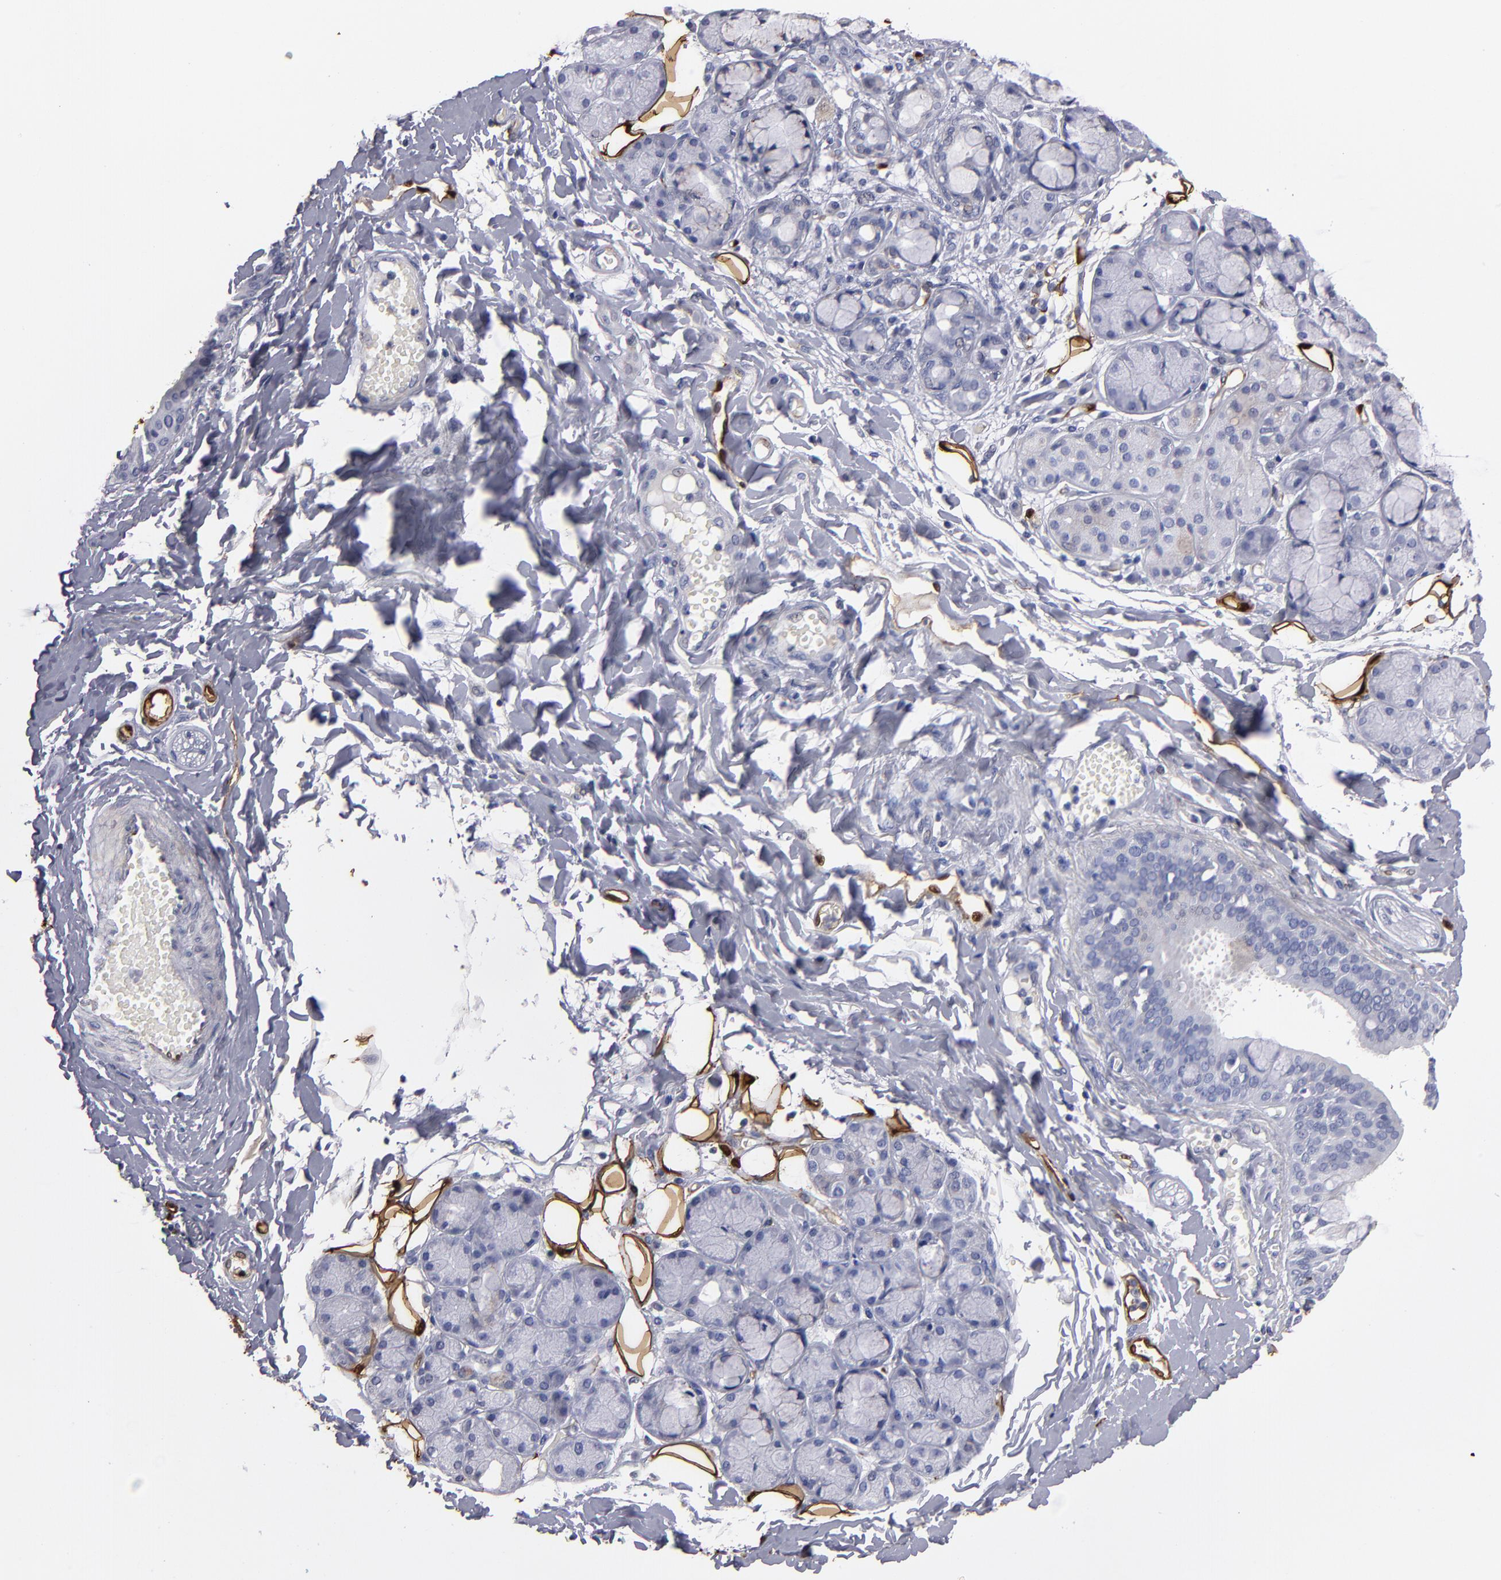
{"staining": {"intensity": "negative", "quantity": "none", "location": "none"}, "tissue": "salivary gland", "cell_type": "Glandular cells", "image_type": "normal", "snomed": [{"axis": "morphology", "description": "Normal tissue, NOS"}, {"axis": "topography", "description": "Skeletal muscle"}, {"axis": "topography", "description": "Oral tissue"}, {"axis": "topography", "description": "Salivary gland"}, {"axis": "topography", "description": "Peripheral nerve tissue"}], "caption": "Immunohistochemistry image of unremarkable salivary gland: human salivary gland stained with DAB (3,3'-diaminobenzidine) demonstrates no significant protein staining in glandular cells. (Stains: DAB immunohistochemistry (IHC) with hematoxylin counter stain, Microscopy: brightfield microscopy at high magnification).", "gene": "FABP4", "patient": {"sex": "male", "age": 54}}